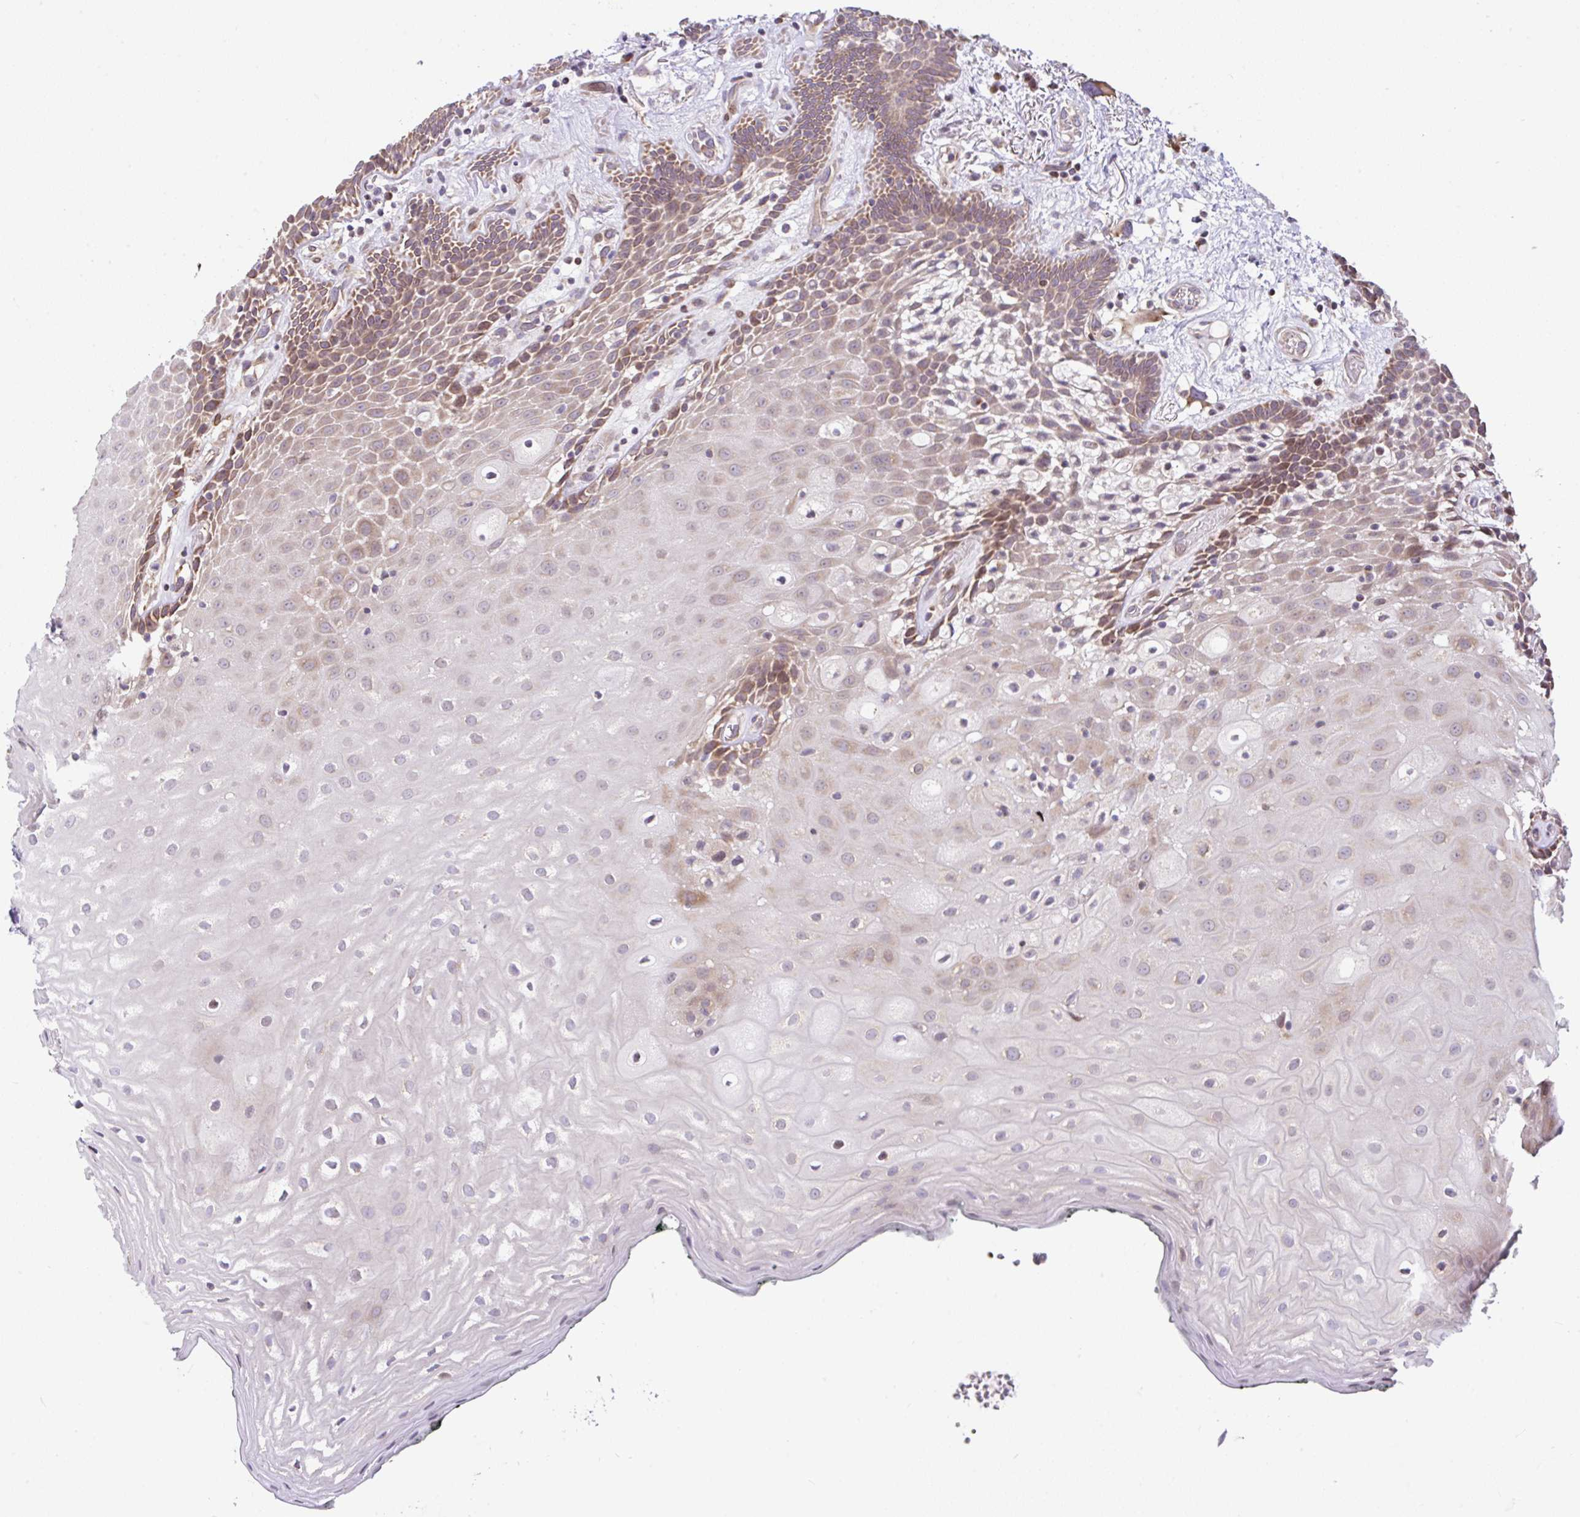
{"staining": {"intensity": "moderate", "quantity": "25%-75%", "location": "cytoplasmic/membranous"}, "tissue": "oral mucosa", "cell_type": "Squamous epithelial cells", "image_type": "normal", "snomed": [{"axis": "morphology", "description": "Normal tissue, NOS"}, {"axis": "morphology", "description": "Squamous cell carcinoma, NOS"}, {"axis": "topography", "description": "Oral tissue"}, {"axis": "topography", "description": "Head-Neck"}], "caption": "The photomicrograph demonstrates a brown stain indicating the presence of a protein in the cytoplasmic/membranous of squamous epithelial cells in oral mucosa. (IHC, brightfield microscopy, high magnification).", "gene": "FIGNL1", "patient": {"sex": "male", "age": 64}}